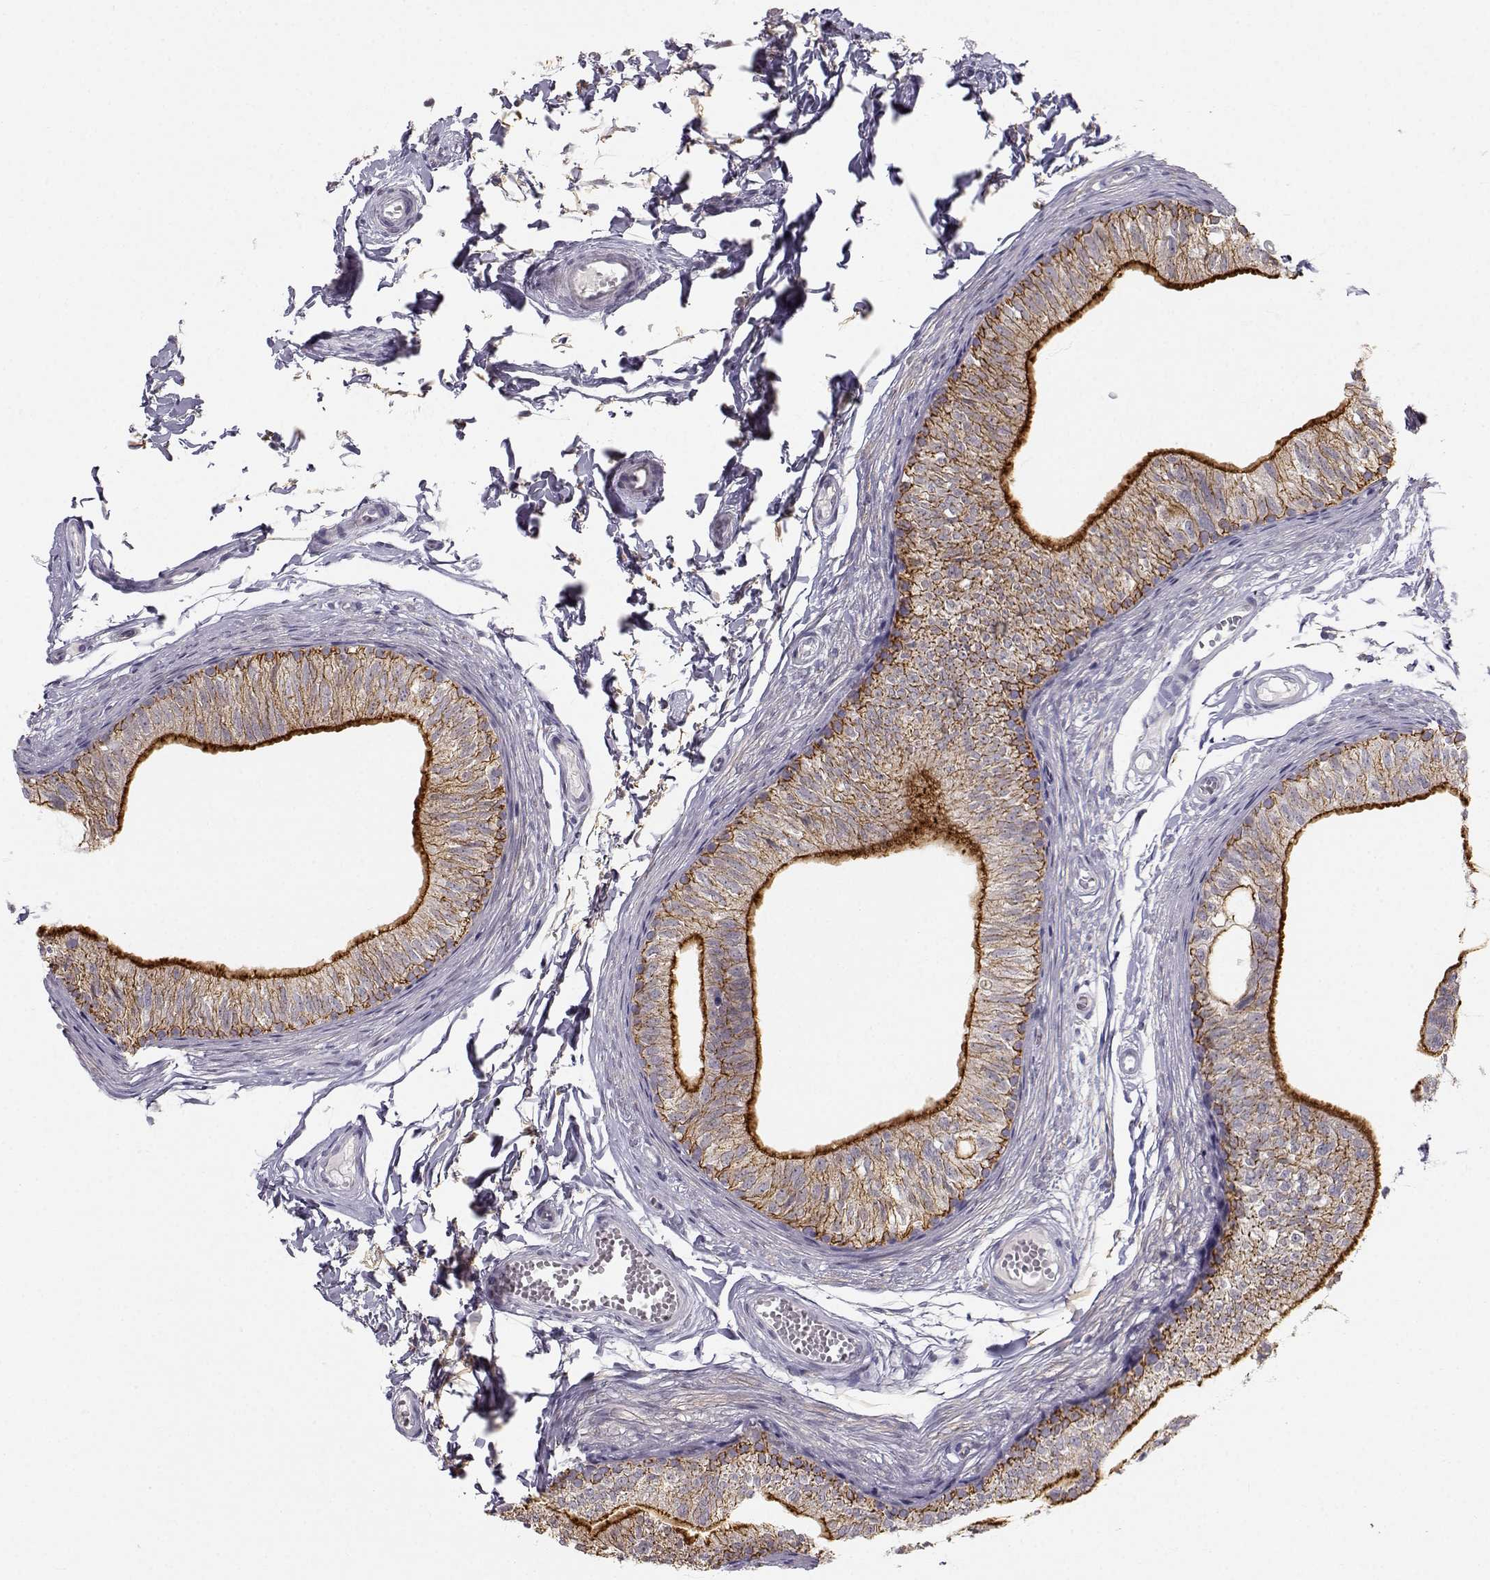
{"staining": {"intensity": "strong", "quantity": ">75%", "location": "cytoplasmic/membranous"}, "tissue": "epididymis", "cell_type": "Glandular cells", "image_type": "normal", "snomed": [{"axis": "morphology", "description": "Normal tissue, NOS"}, {"axis": "topography", "description": "Epididymis"}], "caption": "Strong cytoplasmic/membranous expression is present in approximately >75% of glandular cells in benign epididymis.", "gene": "ZNF185", "patient": {"sex": "male", "age": 22}}